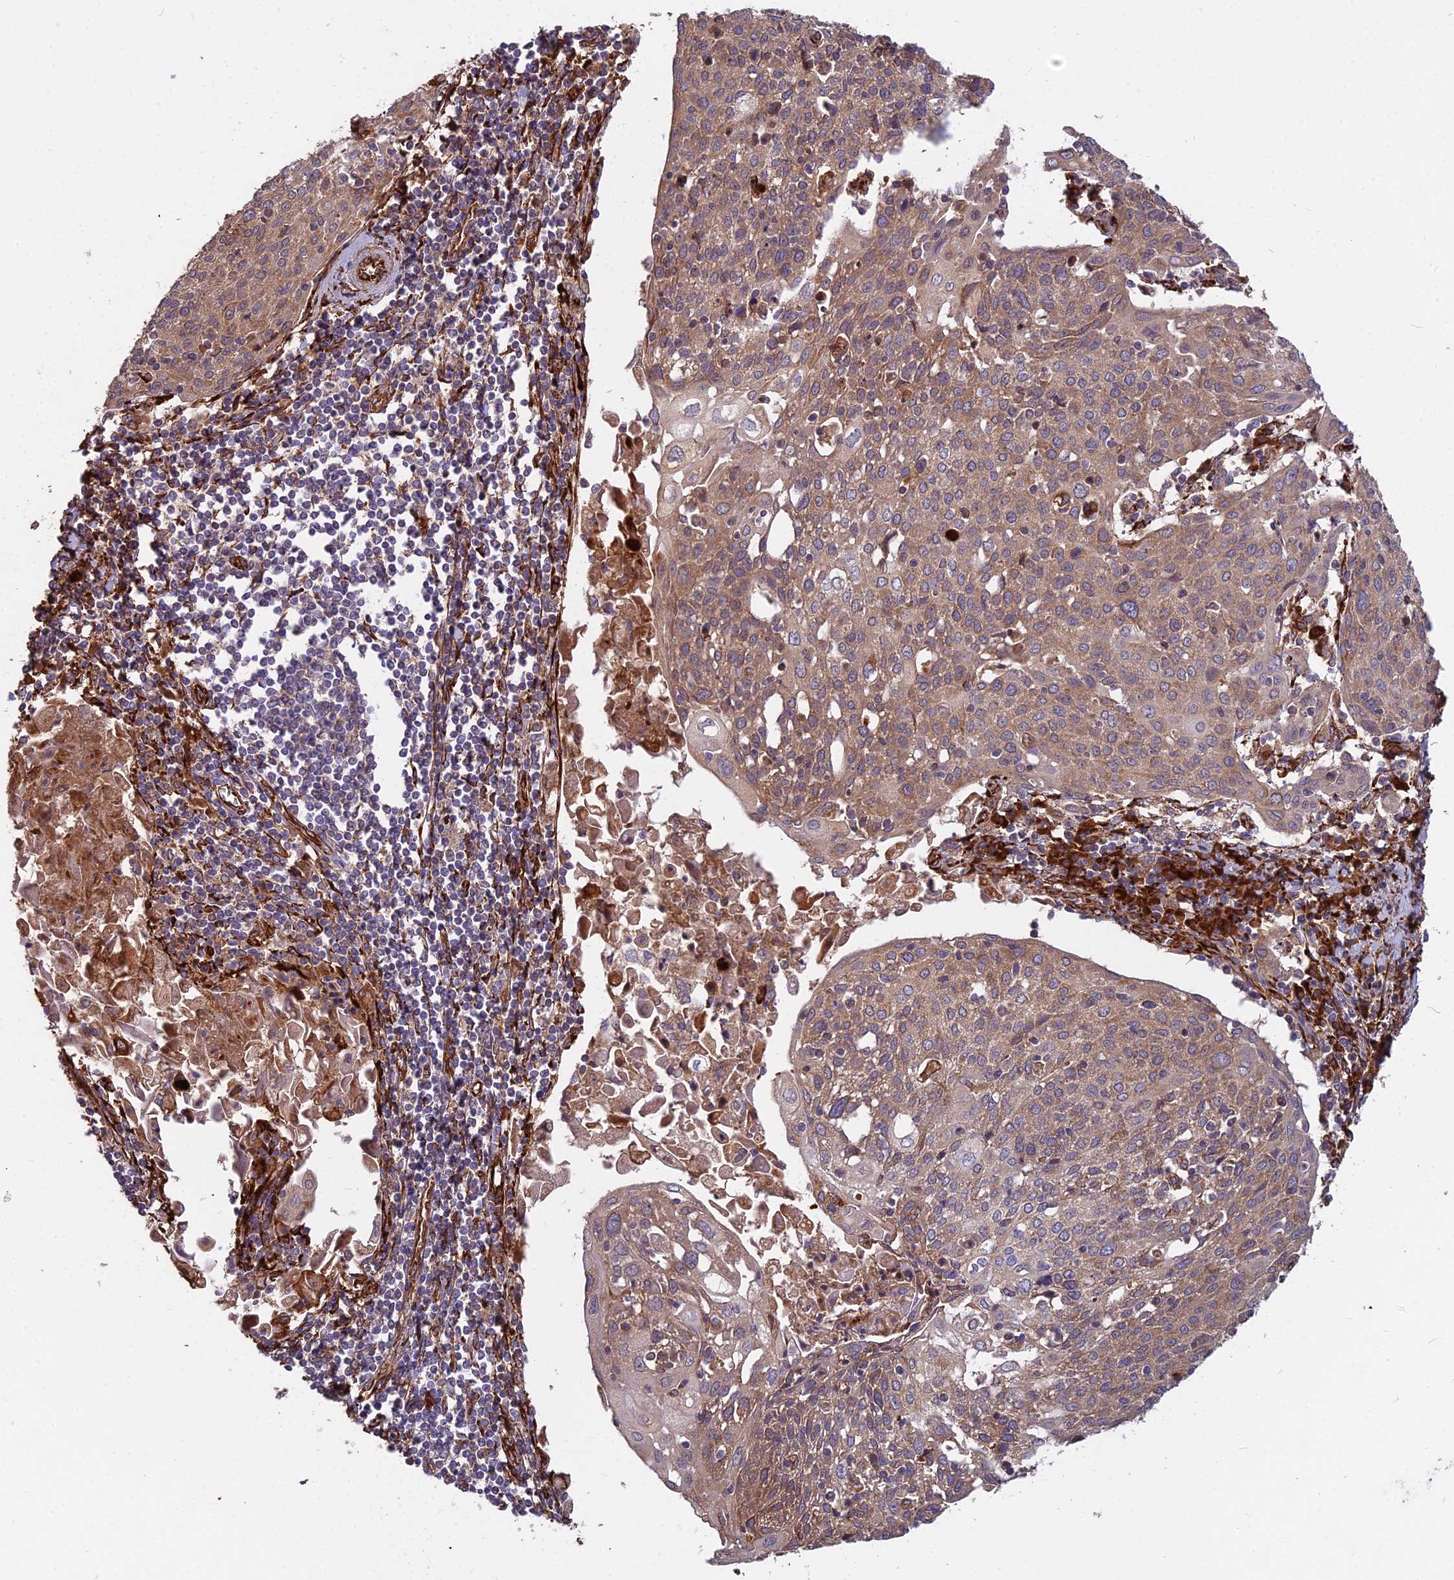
{"staining": {"intensity": "weak", "quantity": ">75%", "location": "cytoplasmic/membranous"}, "tissue": "cervical cancer", "cell_type": "Tumor cells", "image_type": "cancer", "snomed": [{"axis": "morphology", "description": "Squamous cell carcinoma, NOS"}, {"axis": "topography", "description": "Cervix"}], "caption": "Immunohistochemistry (DAB) staining of human cervical cancer demonstrates weak cytoplasmic/membranous protein staining in about >75% of tumor cells. (brown staining indicates protein expression, while blue staining denotes nuclei).", "gene": "NDUFAF7", "patient": {"sex": "female", "age": 67}}